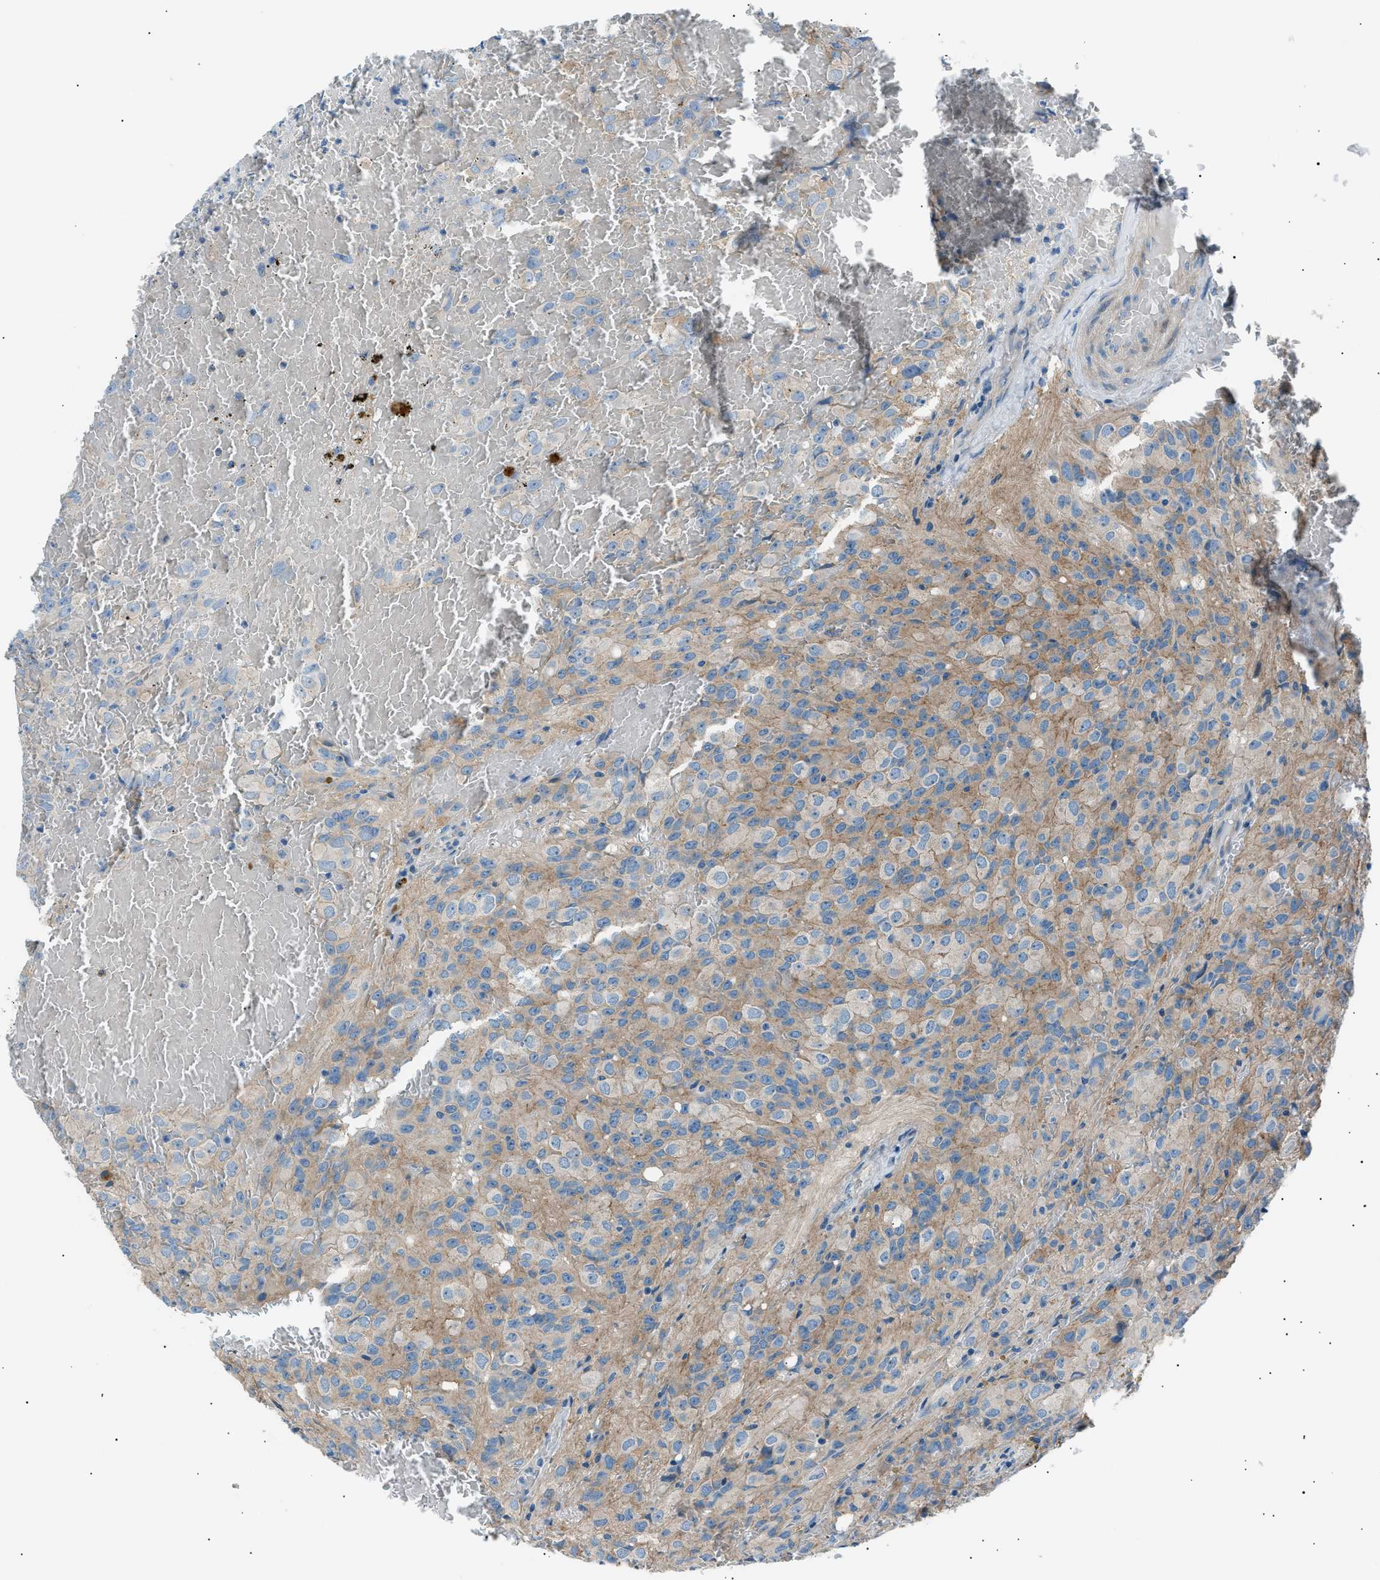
{"staining": {"intensity": "weak", "quantity": "25%-75%", "location": "cytoplasmic/membranous"}, "tissue": "glioma", "cell_type": "Tumor cells", "image_type": "cancer", "snomed": [{"axis": "morphology", "description": "Glioma, malignant, High grade"}, {"axis": "topography", "description": "Brain"}], "caption": "Human glioma stained for a protein (brown) shows weak cytoplasmic/membranous positive expression in about 25%-75% of tumor cells.", "gene": "LRRC37B", "patient": {"sex": "male", "age": 32}}